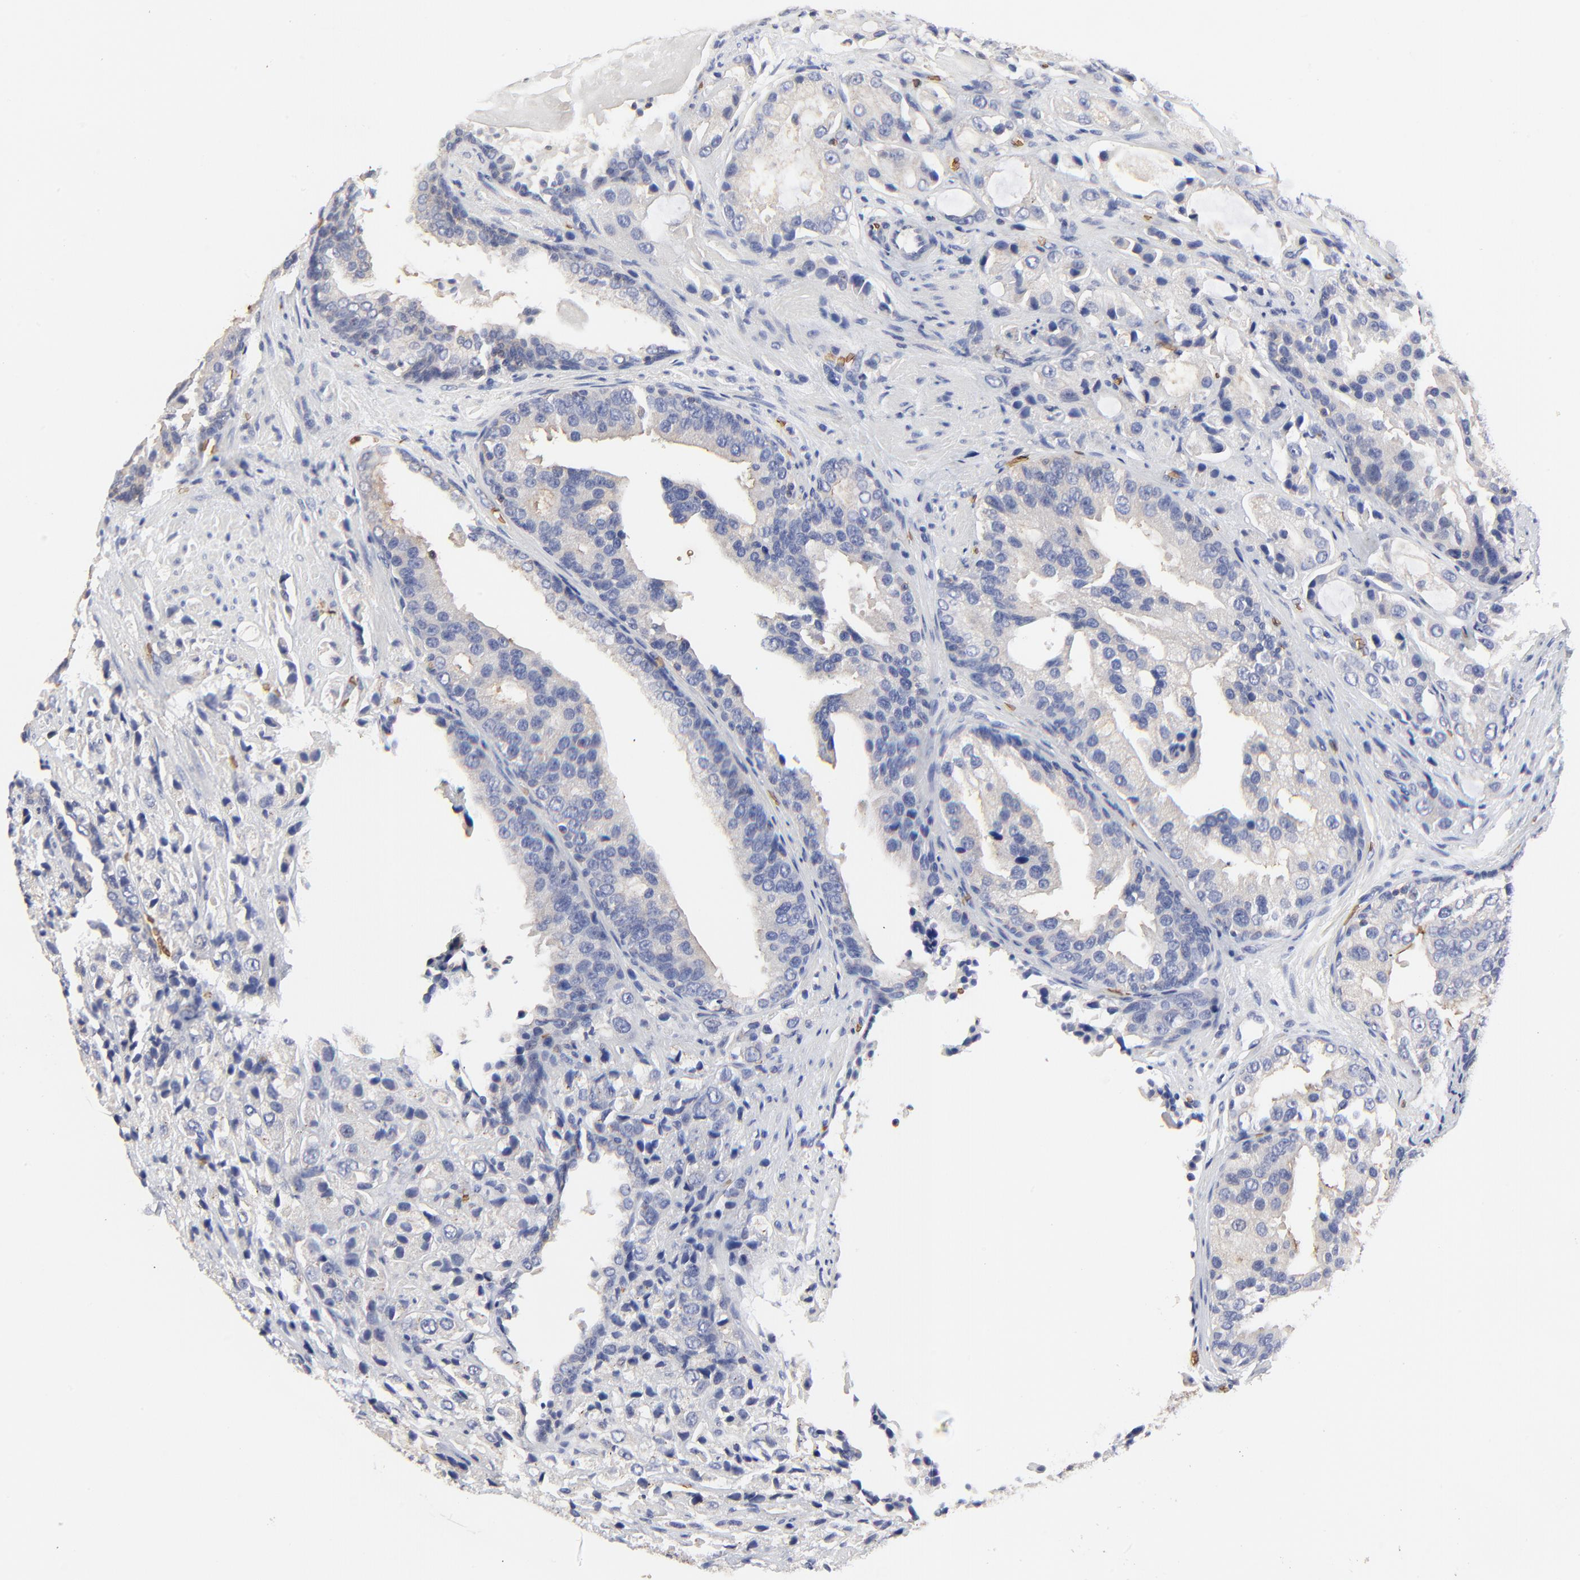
{"staining": {"intensity": "negative", "quantity": "none", "location": "none"}, "tissue": "prostate cancer", "cell_type": "Tumor cells", "image_type": "cancer", "snomed": [{"axis": "morphology", "description": "Adenocarcinoma, High grade"}, {"axis": "topography", "description": "Prostate"}], "caption": "This is an IHC image of human prostate high-grade adenocarcinoma. There is no staining in tumor cells.", "gene": "PAG1", "patient": {"sex": "male", "age": 70}}